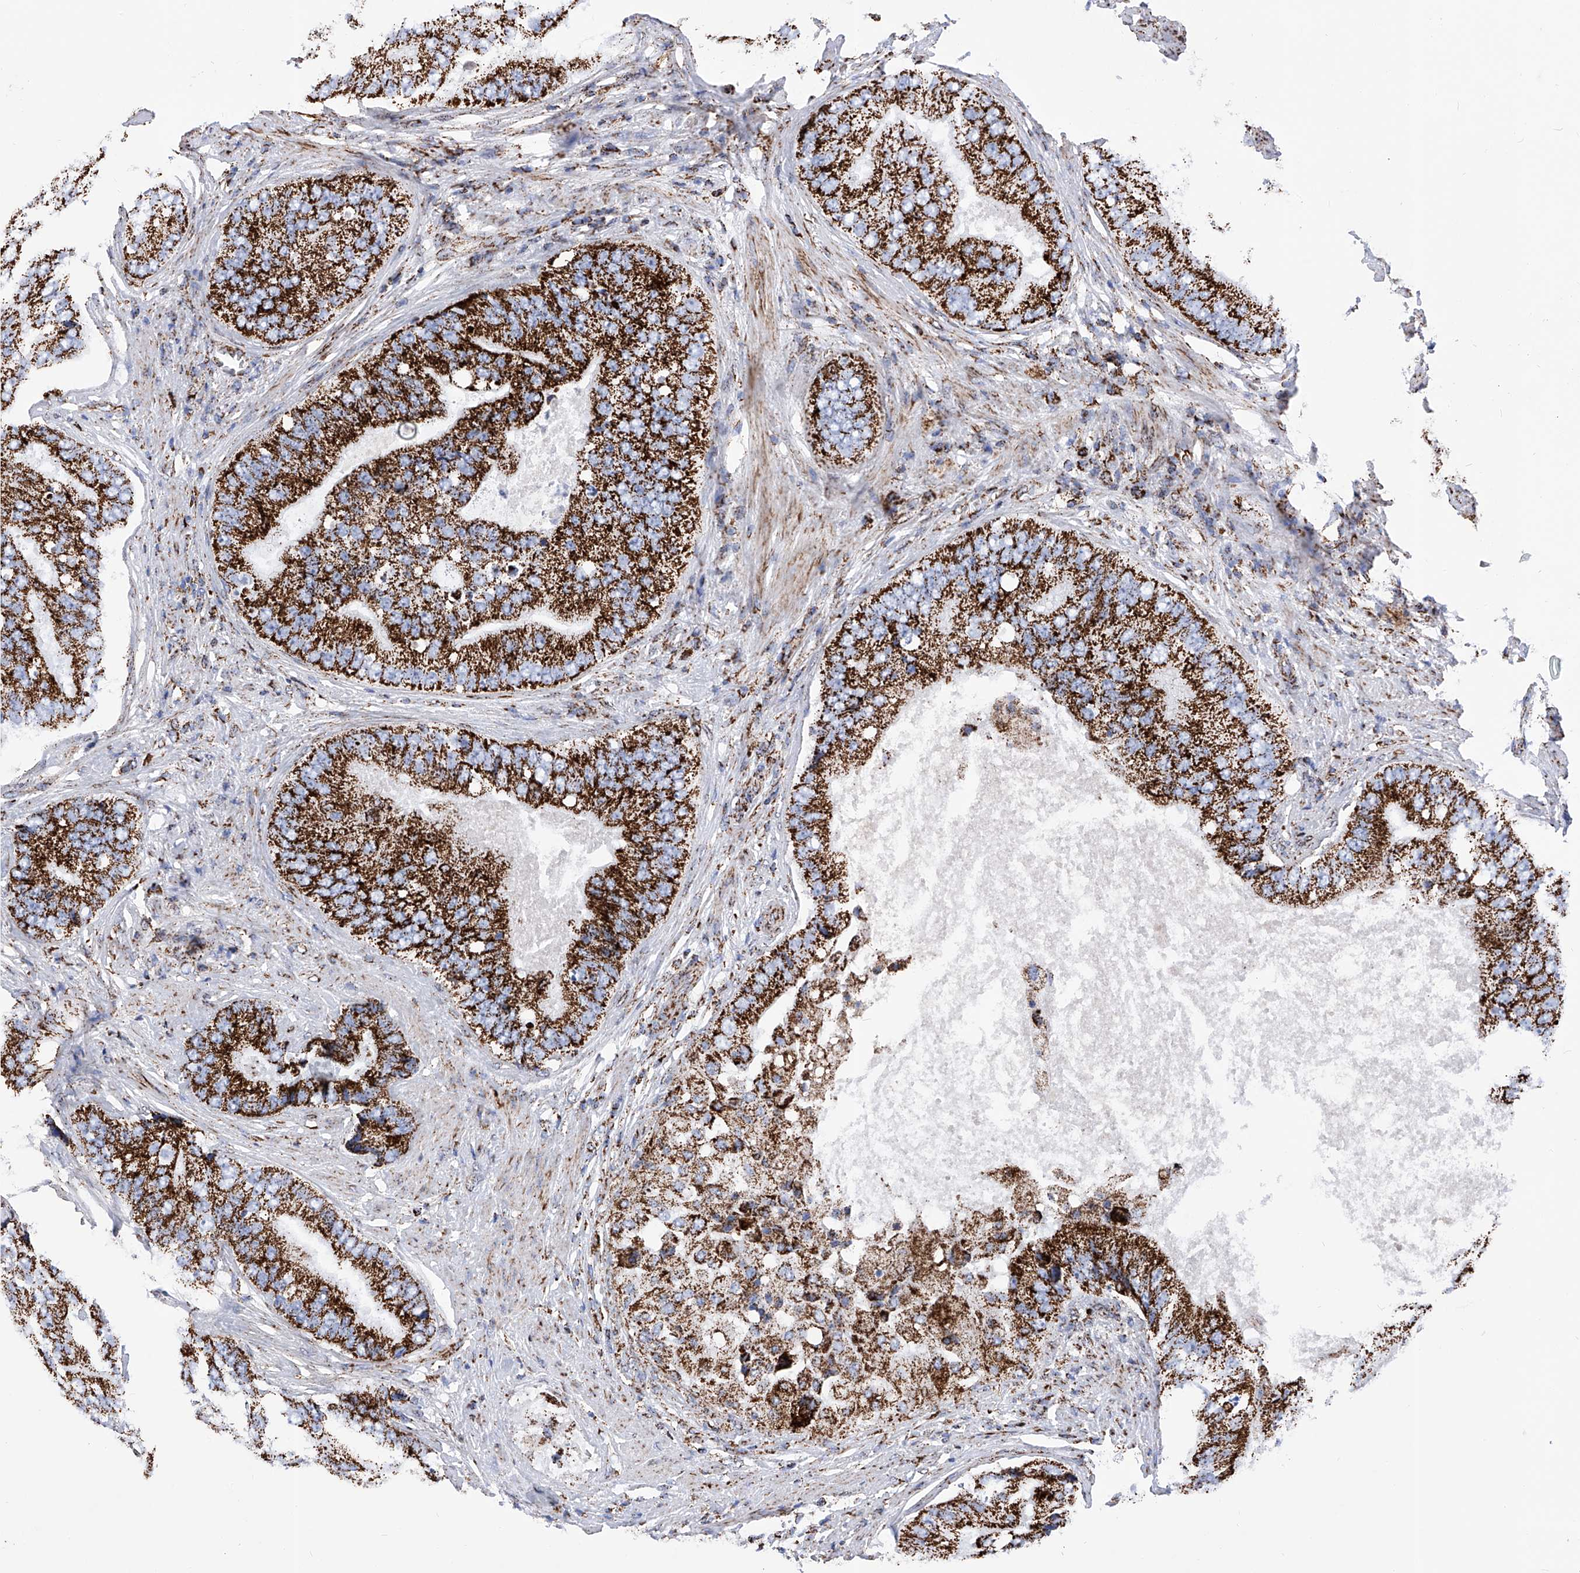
{"staining": {"intensity": "strong", "quantity": ">75%", "location": "cytoplasmic/membranous"}, "tissue": "prostate cancer", "cell_type": "Tumor cells", "image_type": "cancer", "snomed": [{"axis": "morphology", "description": "Adenocarcinoma, High grade"}, {"axis": "topography", "description": "Prostate"}], "caption": "Protein analysis of prostate cancer tissue reveals strong cytoplasmic/membranous positivity in about >75% of tumor cells. The staining was performed using DAB, with brown indicating positive protein expression. Nuclei are stained blue with hematoxylin.", "gene": "ATP5PF", "patient": {"sex": "male", "age": 70}}